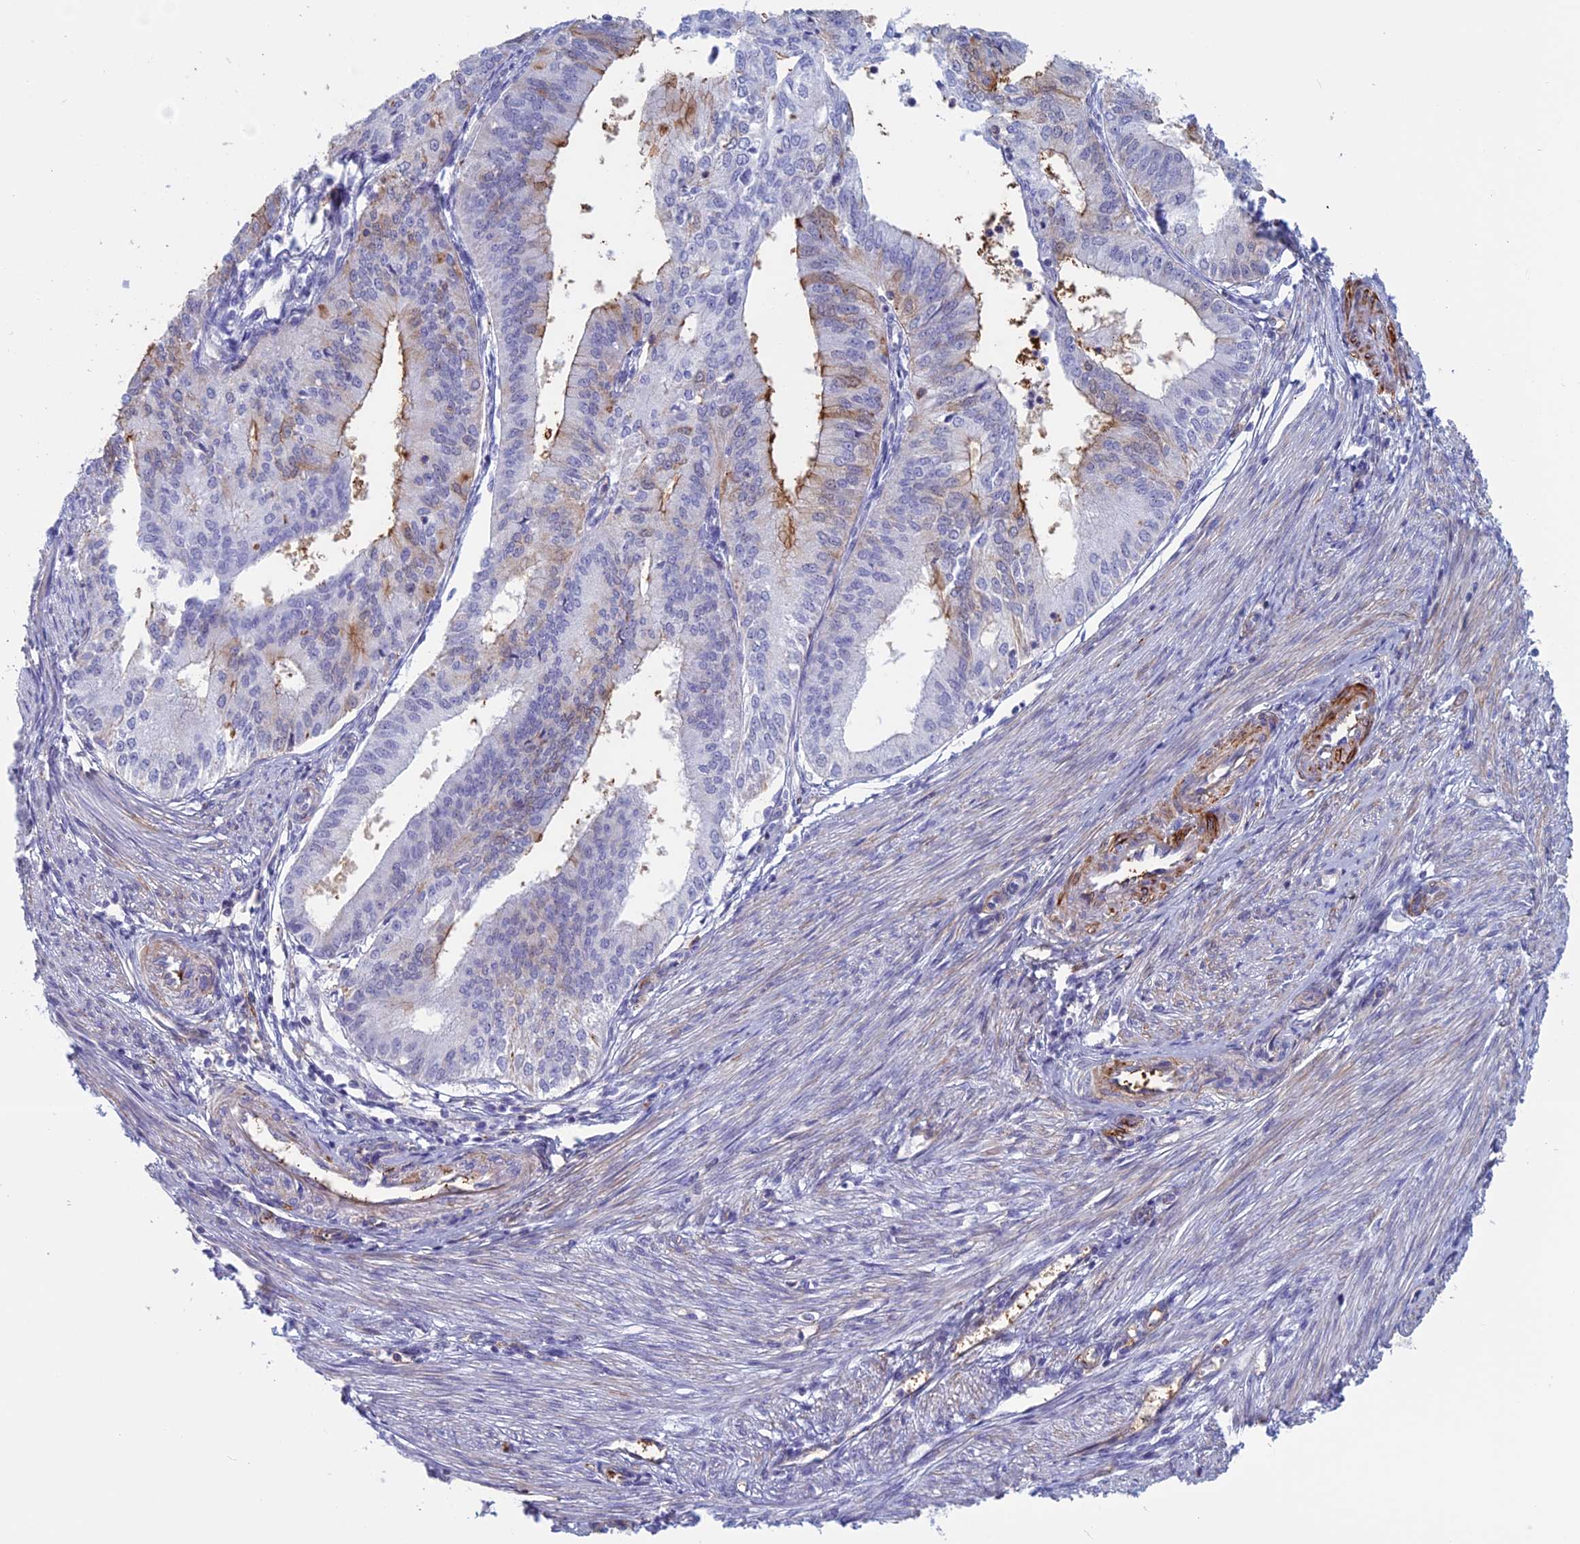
{"staining": {"intensity": "moderate", "quantity": "<25%", "location": "cytoplasmic/membranous"}, "tissue": "endometrial cancer", "cell_type": "Tumor cells", "image_type": "cancer", "snomed": [{"axis": "morphology", "description": "Adenocarcinoma, NOS"}, {"axis": "topography", "description": "Endometrium"}], "caption": "Immunohistochemical staining of adenocarcinoma (endometrial) displays low levels of moderate cytoplasmic/membranous expression in approximately <25% of tumor cells.", "gene": "ANGPTL2", "patient": {"sex": "female", "age": 50}}